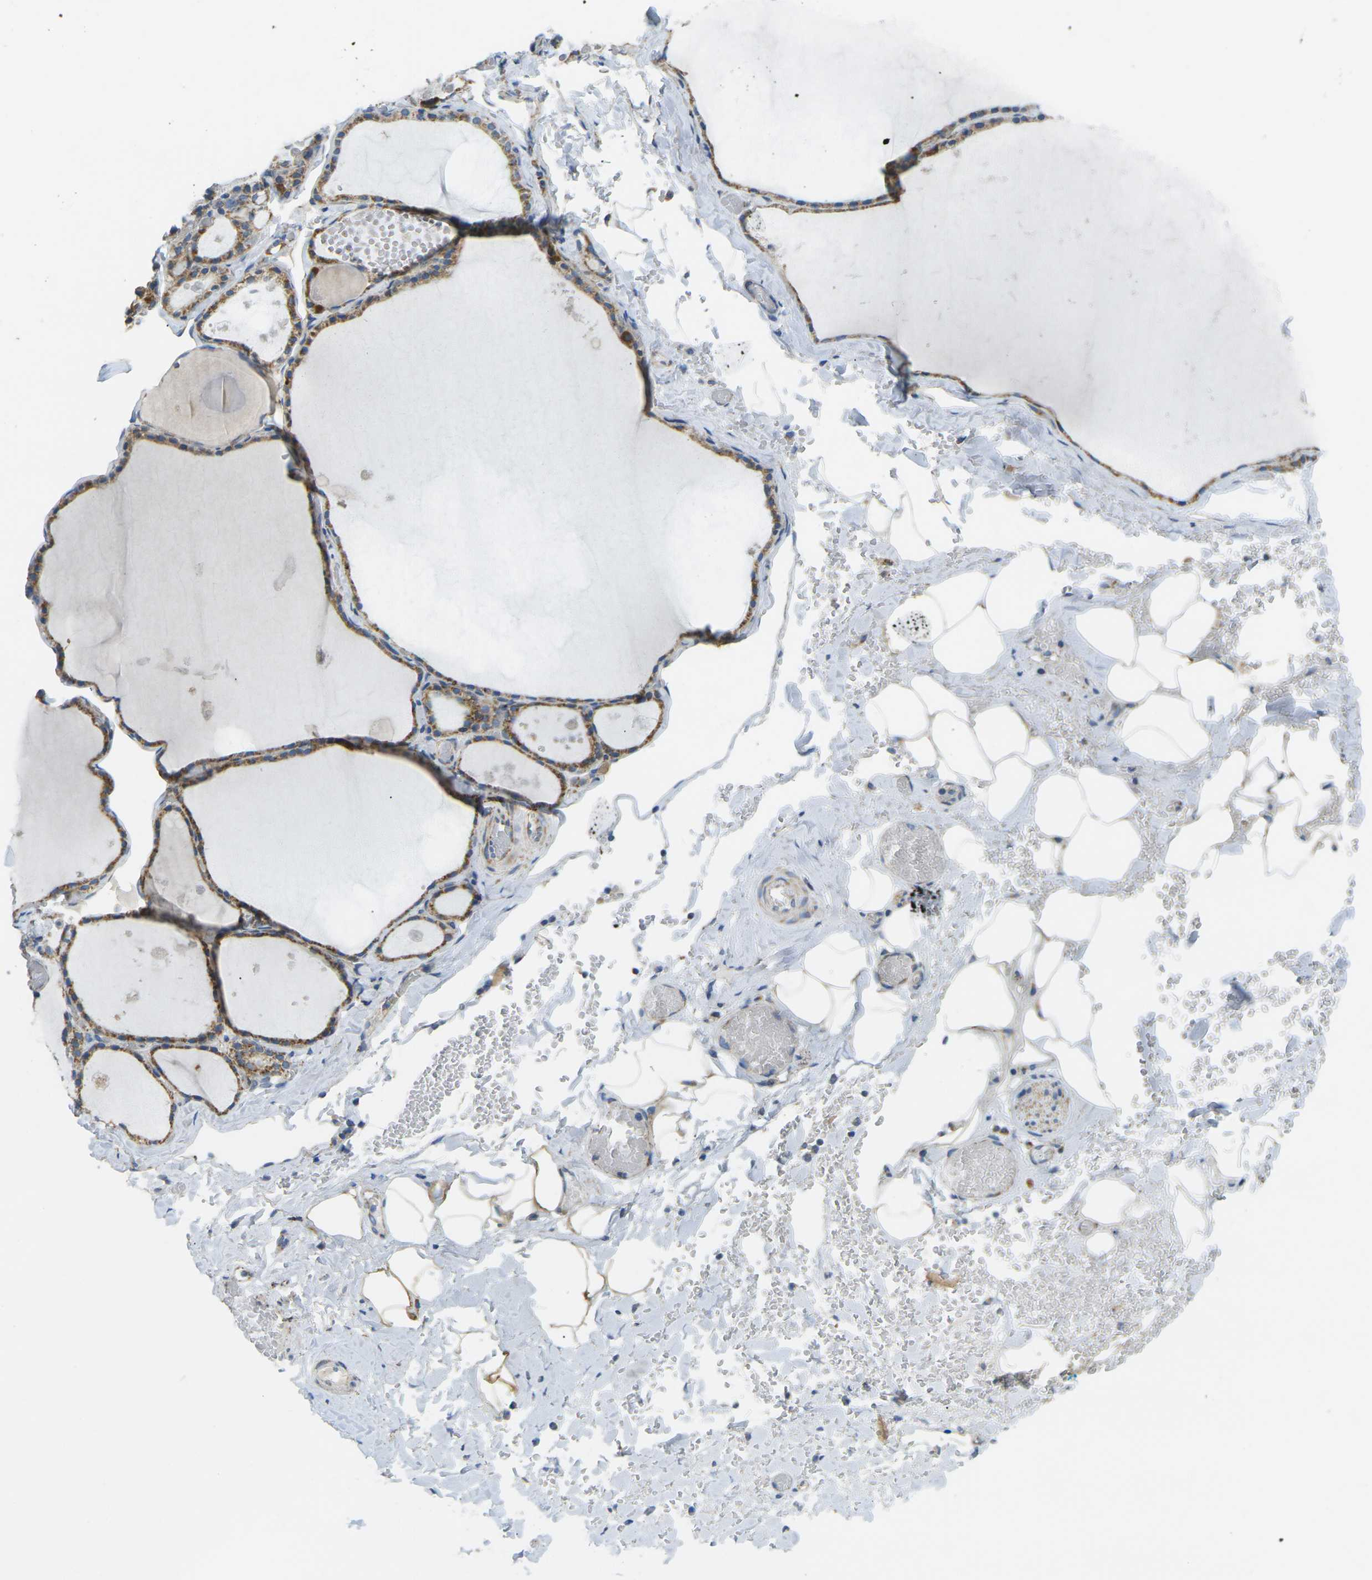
{"staining": {"intensity": "moderate", "quantity": ">75%", "location": "cytoplasmic/membranous"}, "tissue": "thyroid gland", "cell_type": "Glandular cells", "image_type": "normal", "snomed": [{"axis": "morphology", "description": "Normal tissue, NOS"}, {"axis": "topography", "description": "Thyroid gland"}], "caption": "Protein expression analysis of benign thyroid gland demonstrates moderate cytoplasmic/membranous positivity in about >75% of glandular cells.", "gene": "CYB5R1", "patient": {"sex": "male", "age": 56}}